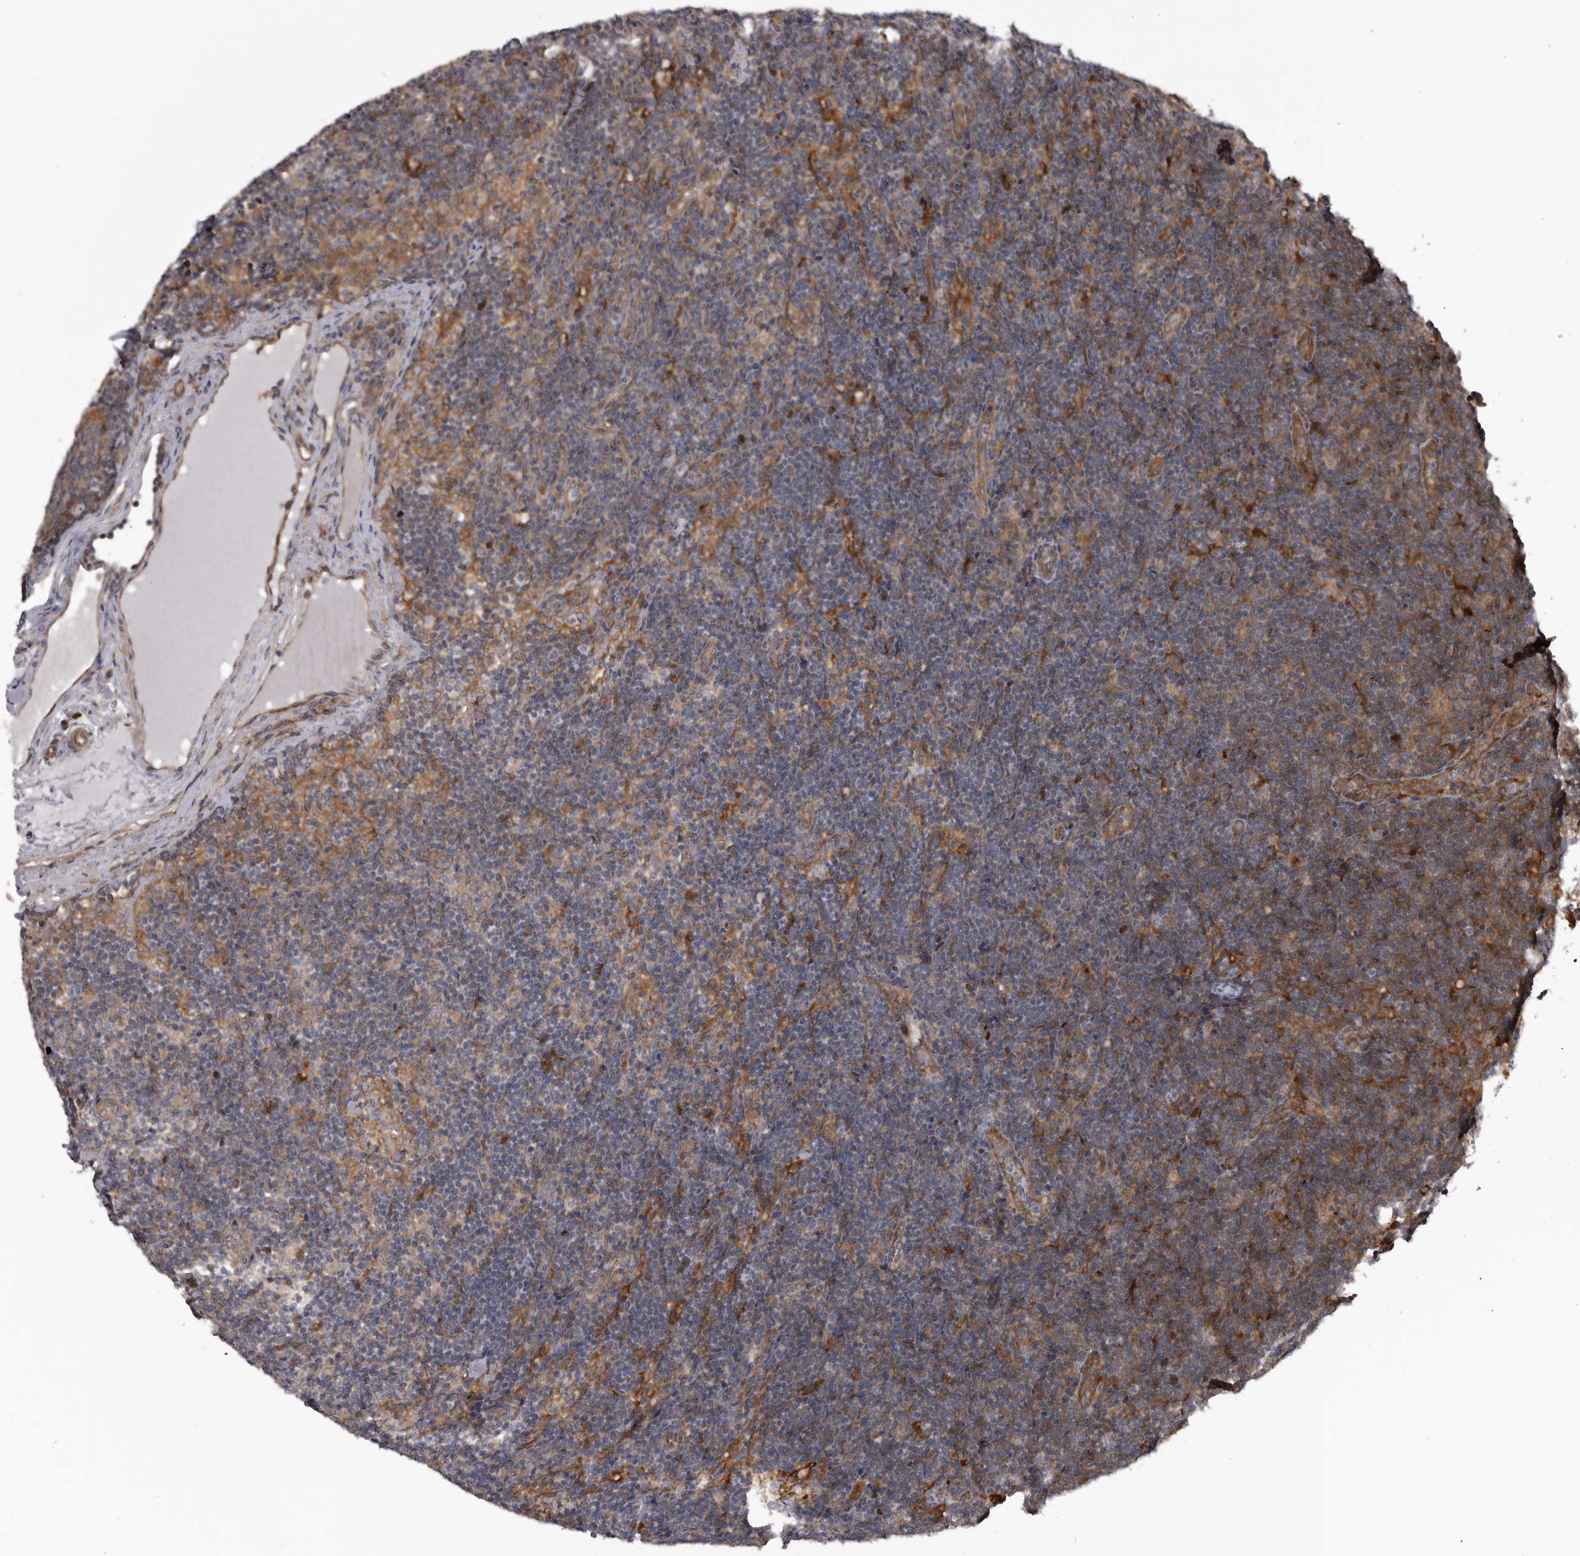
{"staining": {"intensity": "moderate", "quantity": ">75%", "location": "cytoplasmic/membranous"}, "tissue": "lymph node", "cell_type": "Germinal center cells", "image_type": "normal", "snomed": [{"axis": "morphology", "description": "Normal tissue, NOS"}, {"axis": "topography", "description": "Lymph node"}], "caption": "IHC image of unremarkable human lymph node stained for a protein (brown), which reveals medium levels of moderate cytoplasmic/membranous staining in approximately >75% of germinal center cells.", "gene": "RAB3GAP2", "patient": {"sex": "female", "age": 22}}